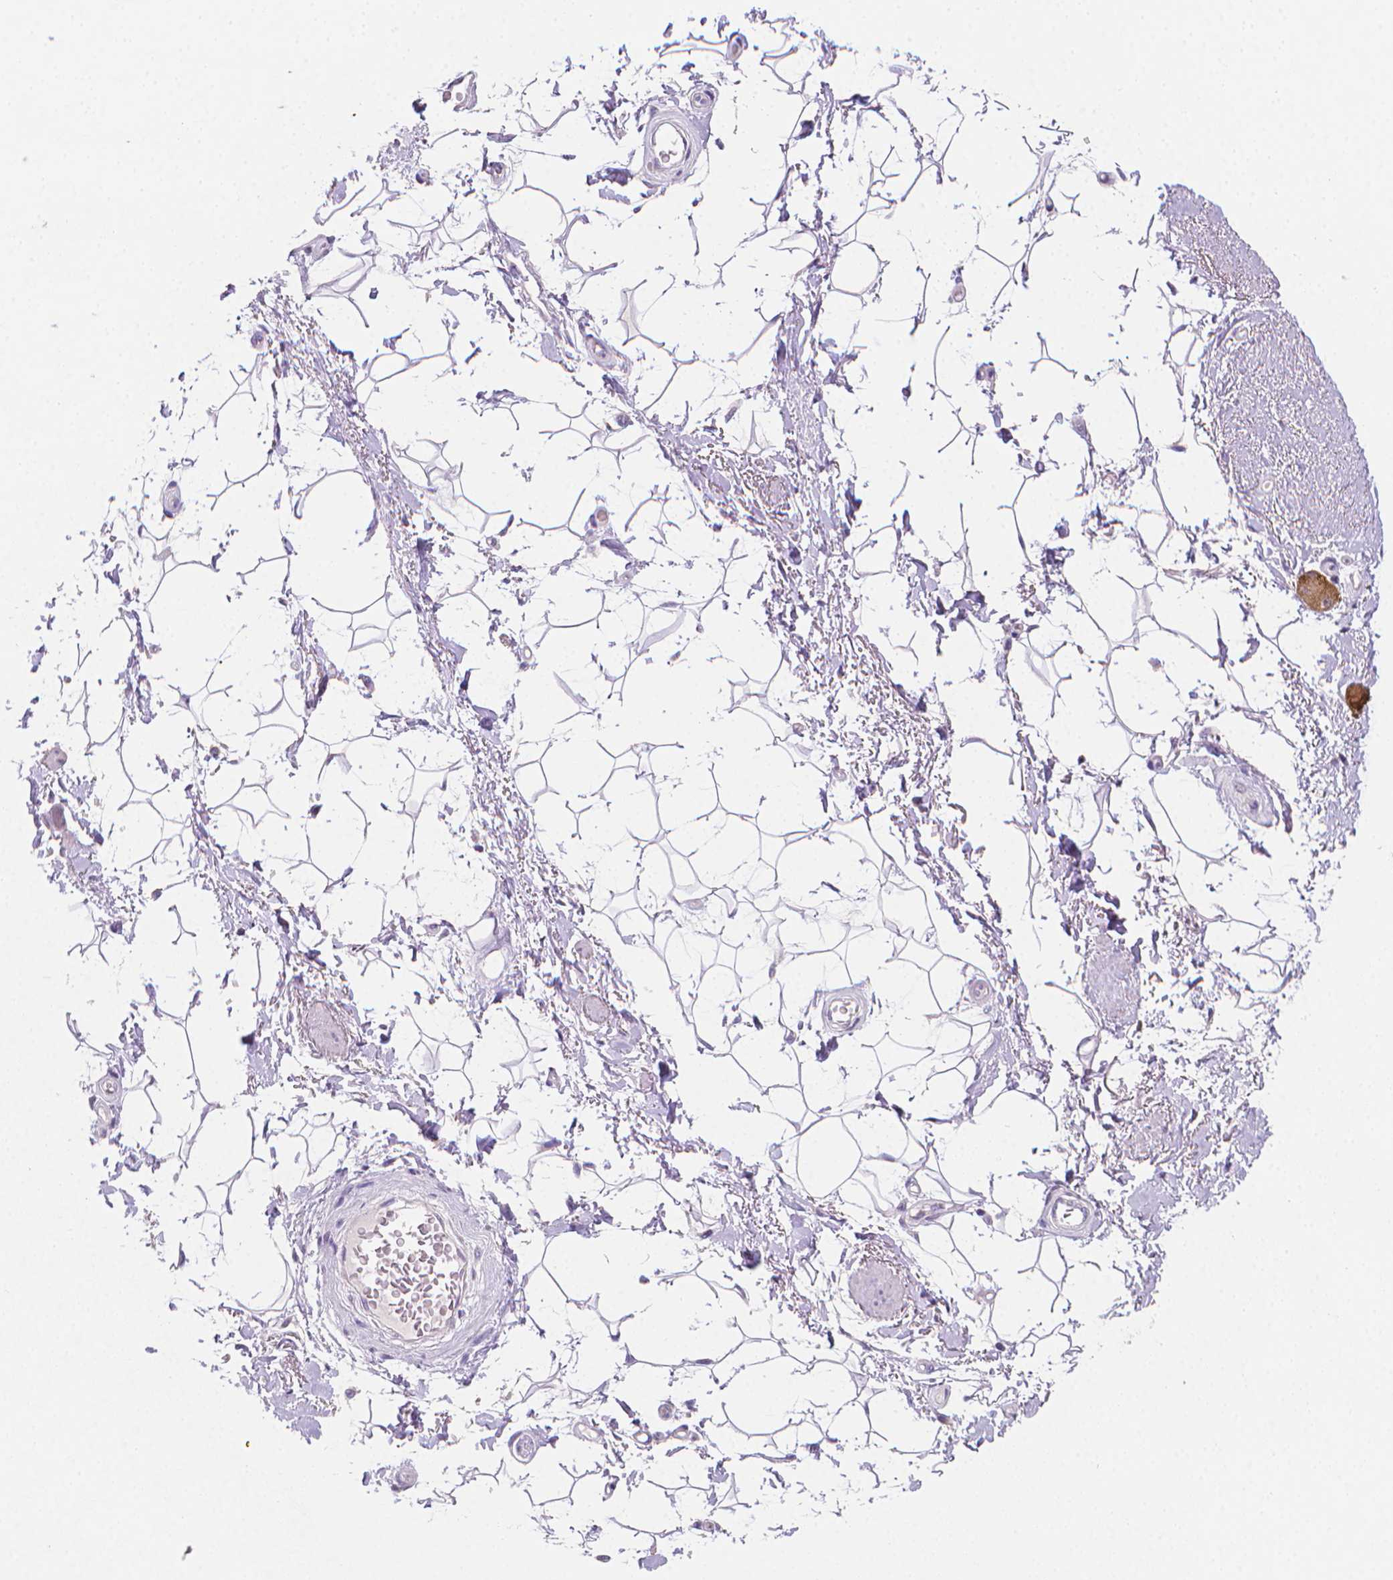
{"staining": {"intensity": "negative", "quantity": "none", "location": "none"}, "tissue": "adipose tissue", "cell_type": "Adipocytes", "image_type": "normal", "snomed": [{"axis": "morphology", "description": "Normal tissue, NOS"}, {"axis": "topography", "description": "Anal"}, {"axis": "topography", "description": "Peripheral nerve tissue"}], "caption": "This is an IHC image of unremarkable human adipose tissue. There is no staining in adipocytes.", "gene": "TNNI2", "patient": {"sex": "male", "age": 51}}